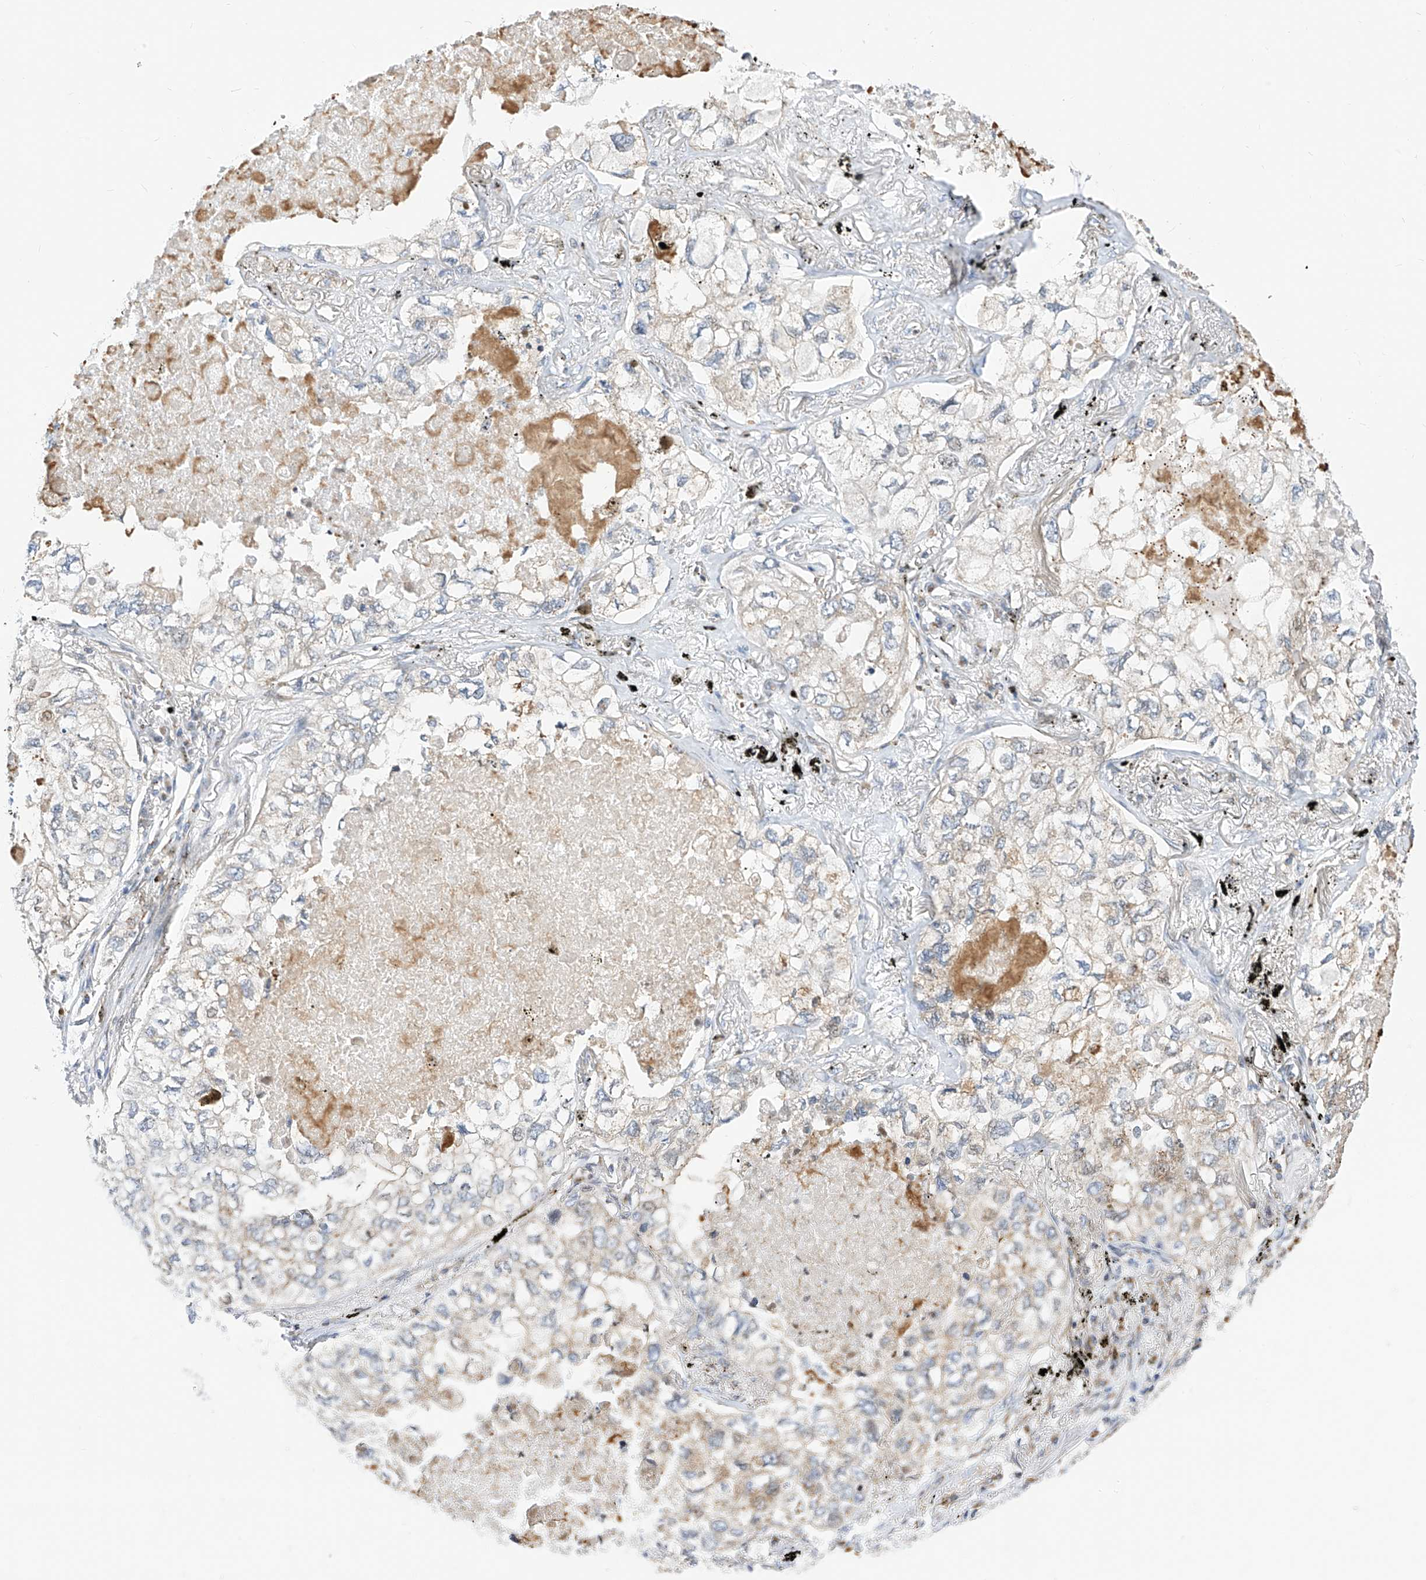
{"staining": {"intensity": "negative", "quantity": "none", "location": "none"}, "tissue": "lung cancer", "cell_type": "Tumor cells", "image_type": "cancer", "snomed": [{"axis": "morphology", "description": "Adenocarcinoma, NOS"}, {"axis": "topography", "description": "Lung"}], "caption": "This is an immunohistochemistry (IHC) histopathology image of lung cancer (adenocarcinoma). There is no expression in tumor cells.", "gene": "TTLL8", "patient": {"sex": "male", "age": 65}}